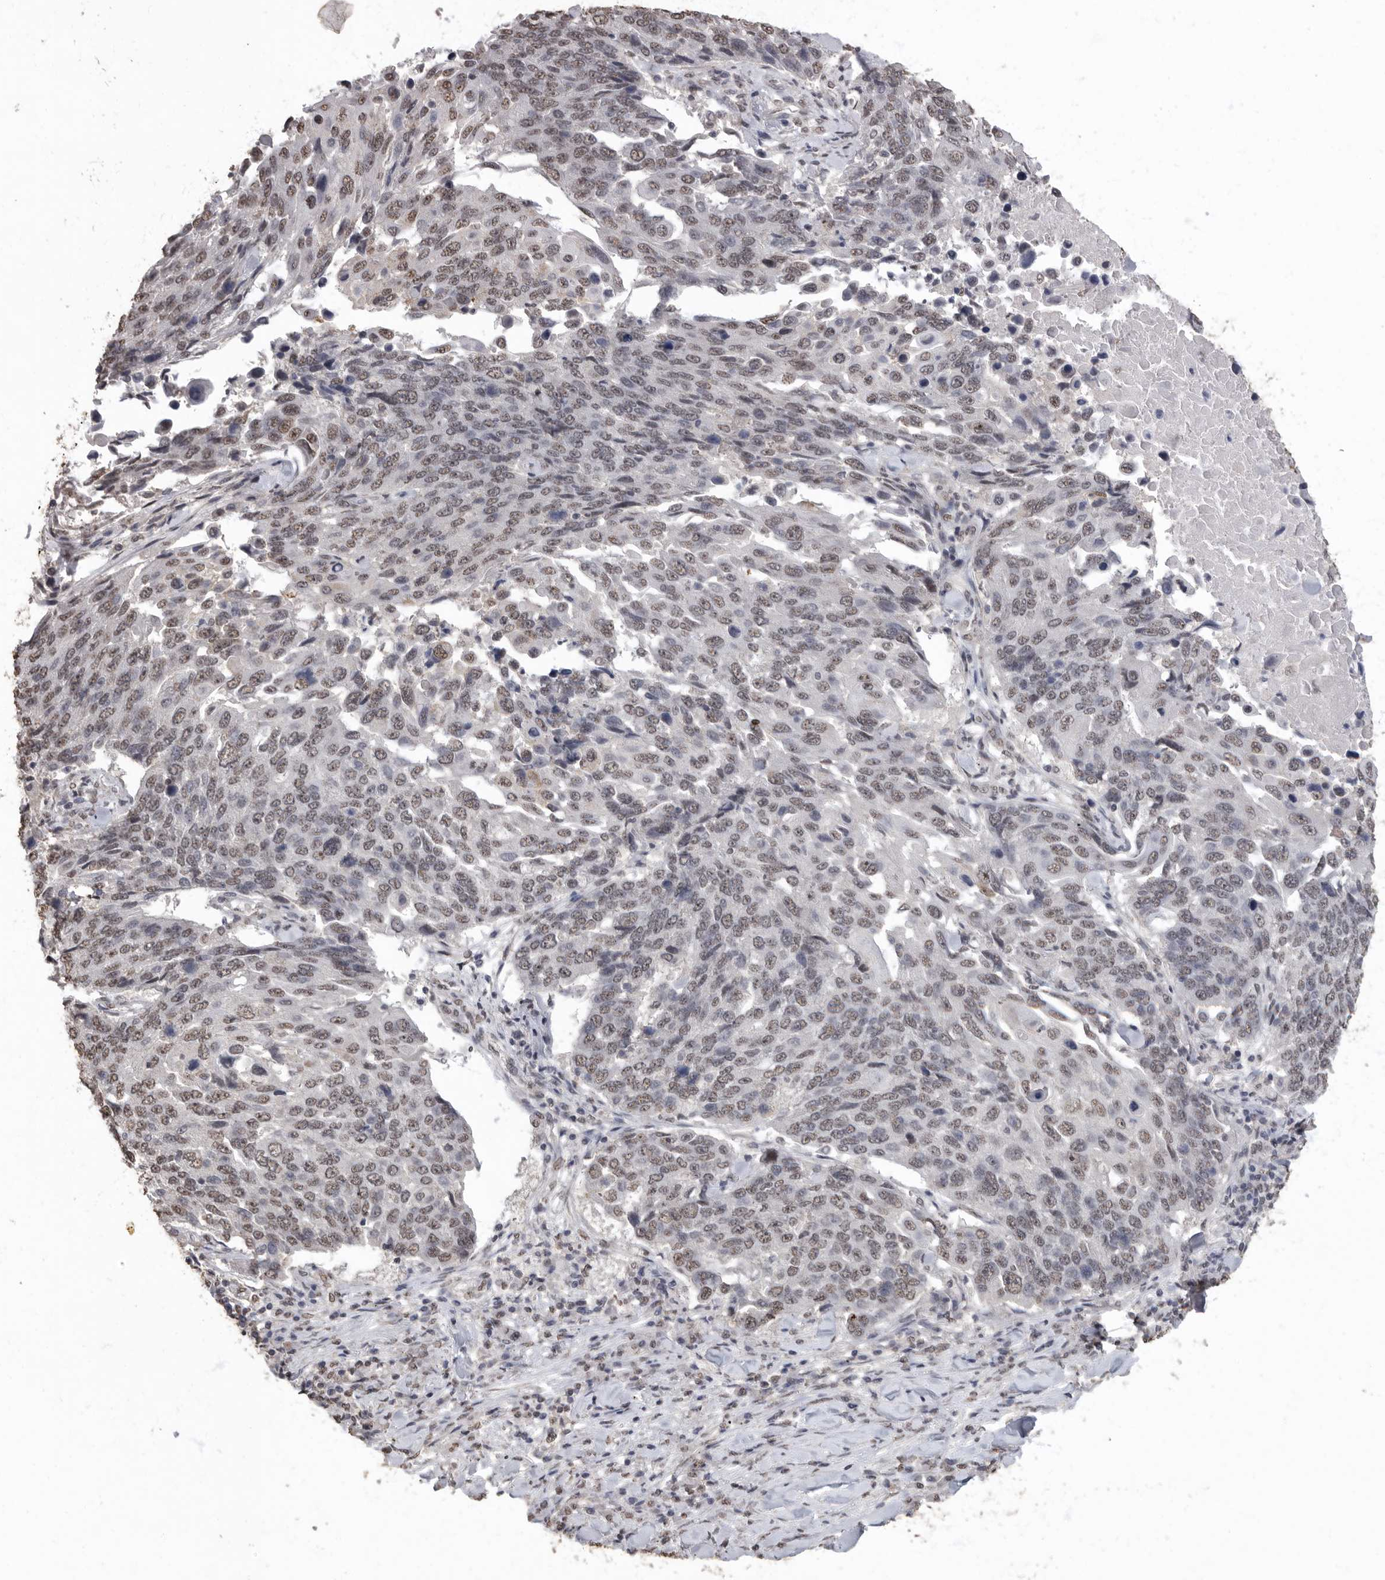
{"staining": {"intensity": "weak", "quantity": ">75%", "location": "nuclear"}, "tissue": "lung cancer", "cell_type": "Tumor cells", "image_type": "cancer", "snomed": [{"axis": "morphology", "description": "Squamous cell carcinoma, NOS"}, {"axis": "topography", "description": "Lung"}], "caption": "This is an image of immunohistochemistry staining of lung cancer, which shows weak expression in the nuclear of tumor cells.", "gene": "NBL1", "patient": {"sex": "male", "age": 66}}